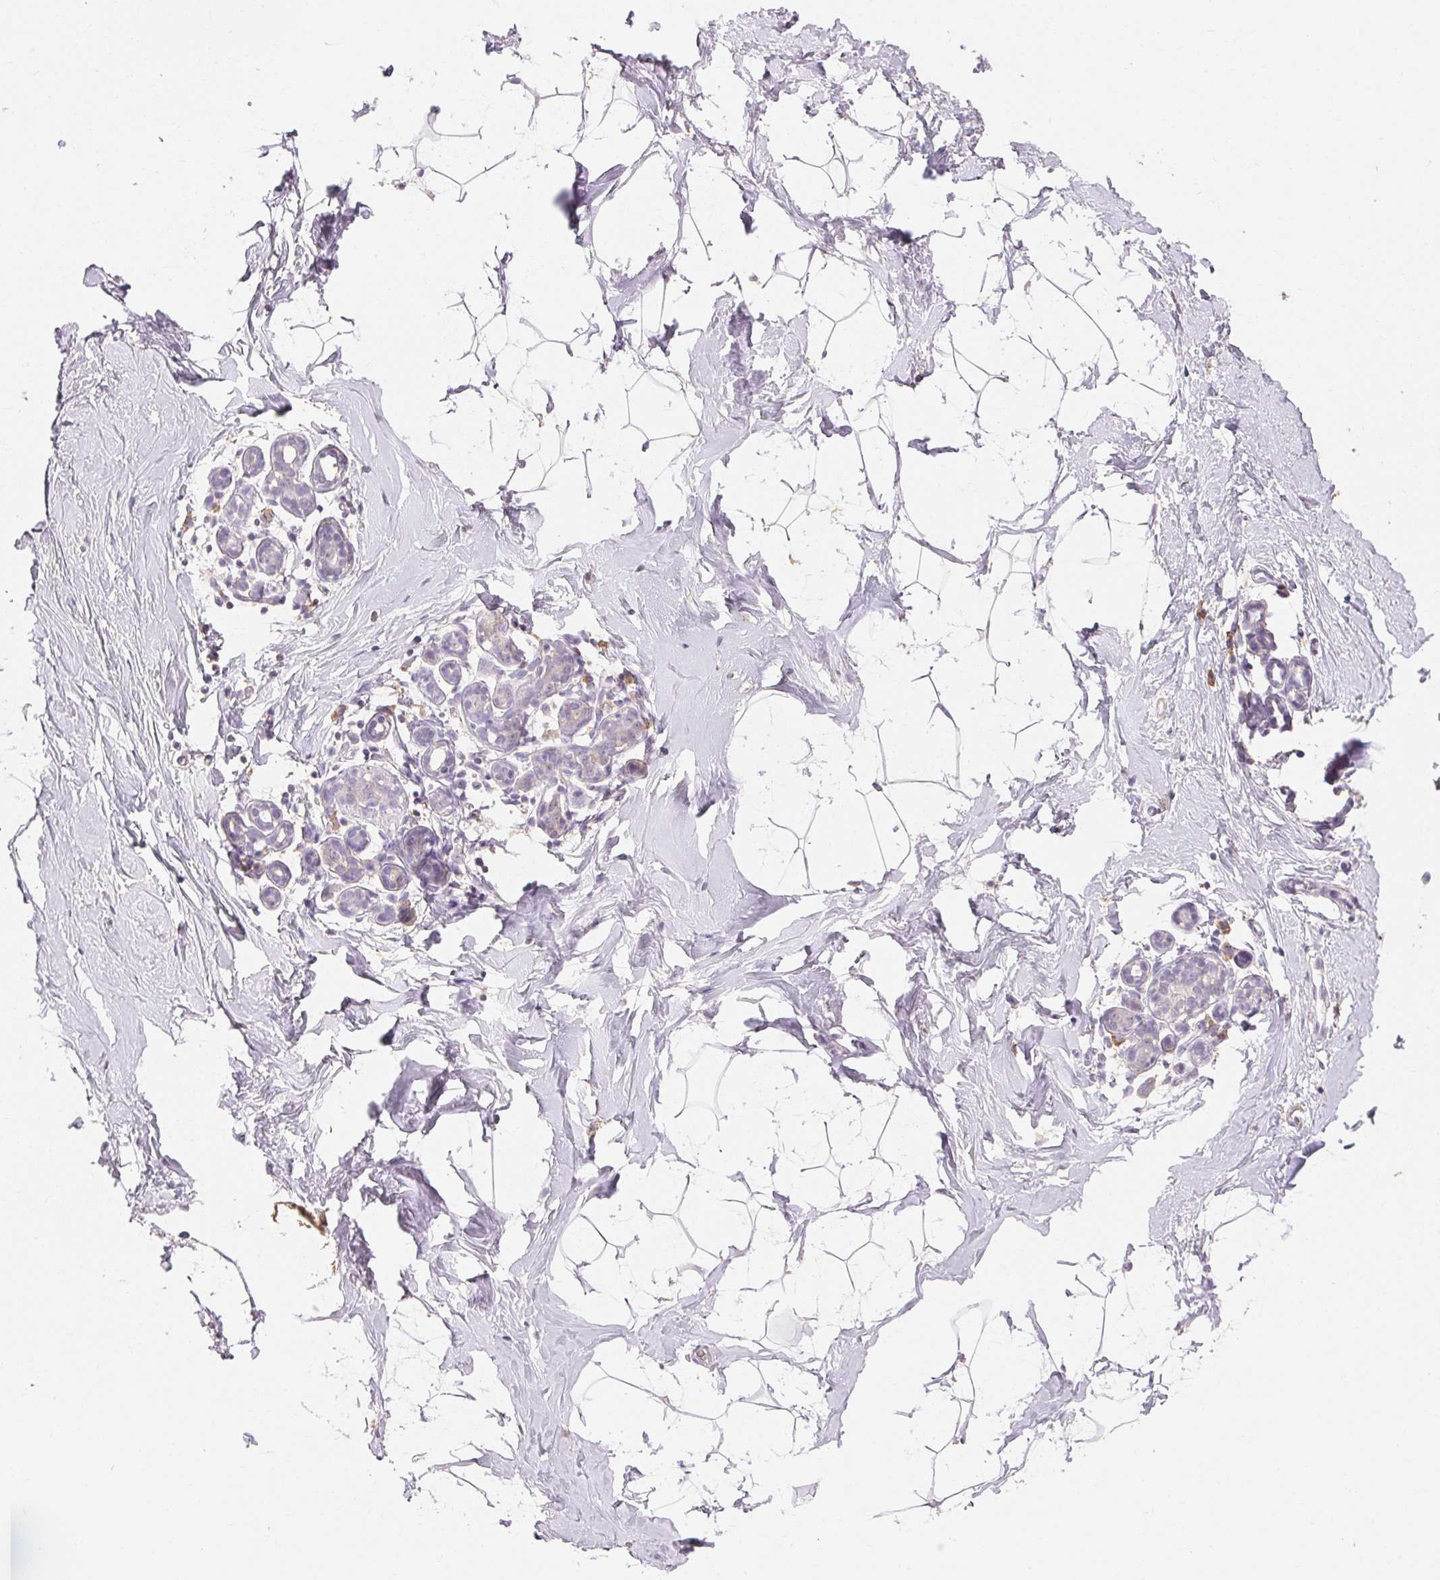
{"staining": {"intensity": "weak", "quantity": "<25%", "location": "cytoplasmic/membranous"}, "tissue": "breast", "cell_type": "Adipocytes", "image_type": "normal", "snomed": [{"axis": "morphology", "description": "Normal tissue, NOS"}, {"axis": "topography", "description": "Breast"}], "caption": "The micrograph displays no significant expression in adipocytes of breast. (Stains: DAB (3,3'-diaminobenzidine) immunohistochemistry with hematoxylin counter stain, Microscopy: brightfield microscopy at high magnification).", "gene": "MAP7D2", "patient": {"sex": "female", "age": 32}}